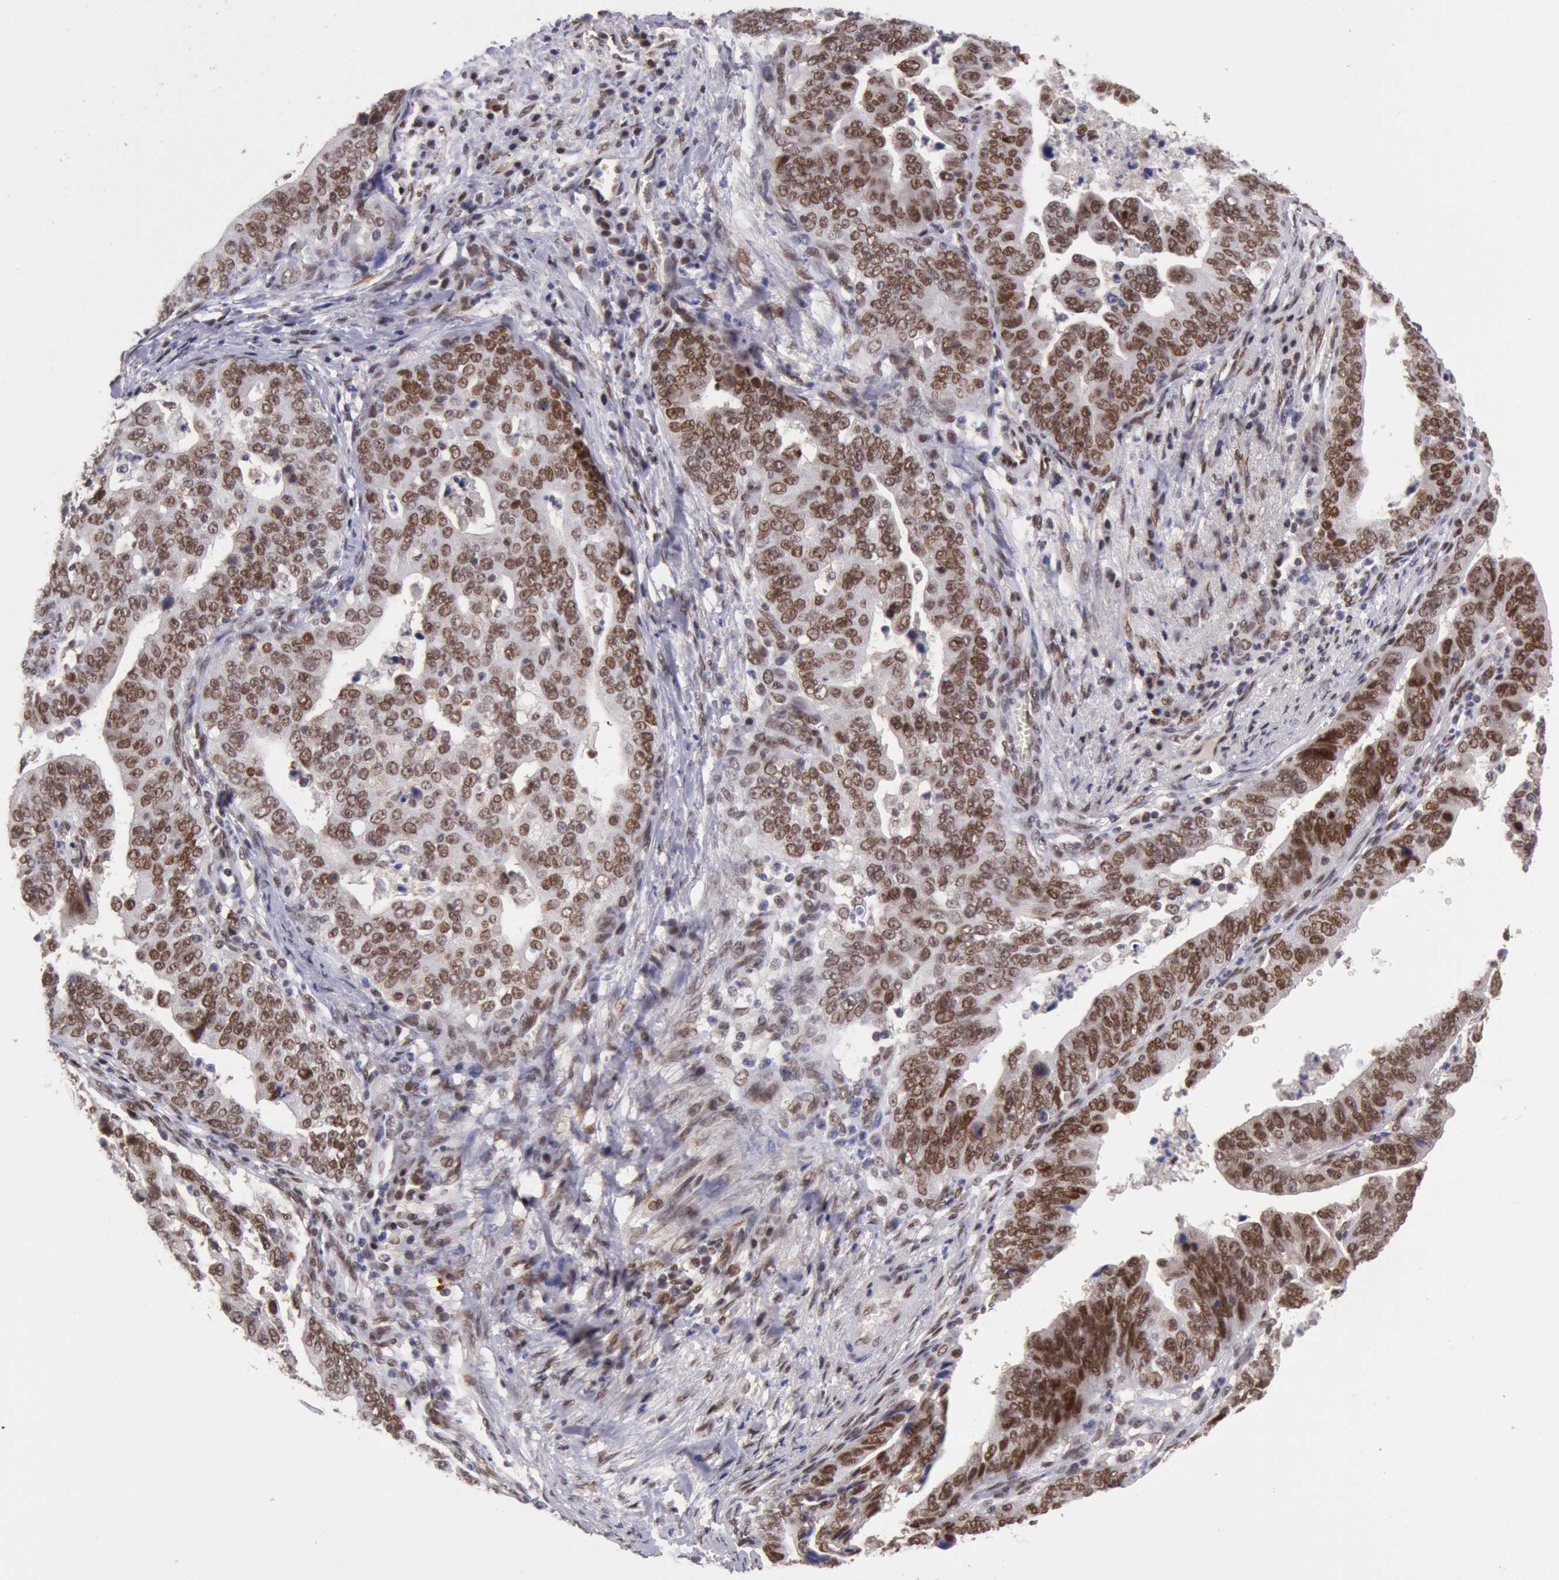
{"staining": {"intensity": "moderate", "quantity": ">75%", "location": "nuclear"}, "tissue": "stomach cancer", "cell_type": "Tumor cells", "image_type": "cancer", "snomed": [{"axis": "morphology", "description": "Adenocarcinoma, NOS"}, {"axis": "topography", "description": "Stomach, upper"}], "caption": "Approximately >75% of tumor cells in adenocarcinoma (stomach) show moderate nuclear protein positivity as visualized by brown immunohistochemical staining.", "gene": "CDKN2B", "patient": {"sex": "female", "age": 50}}